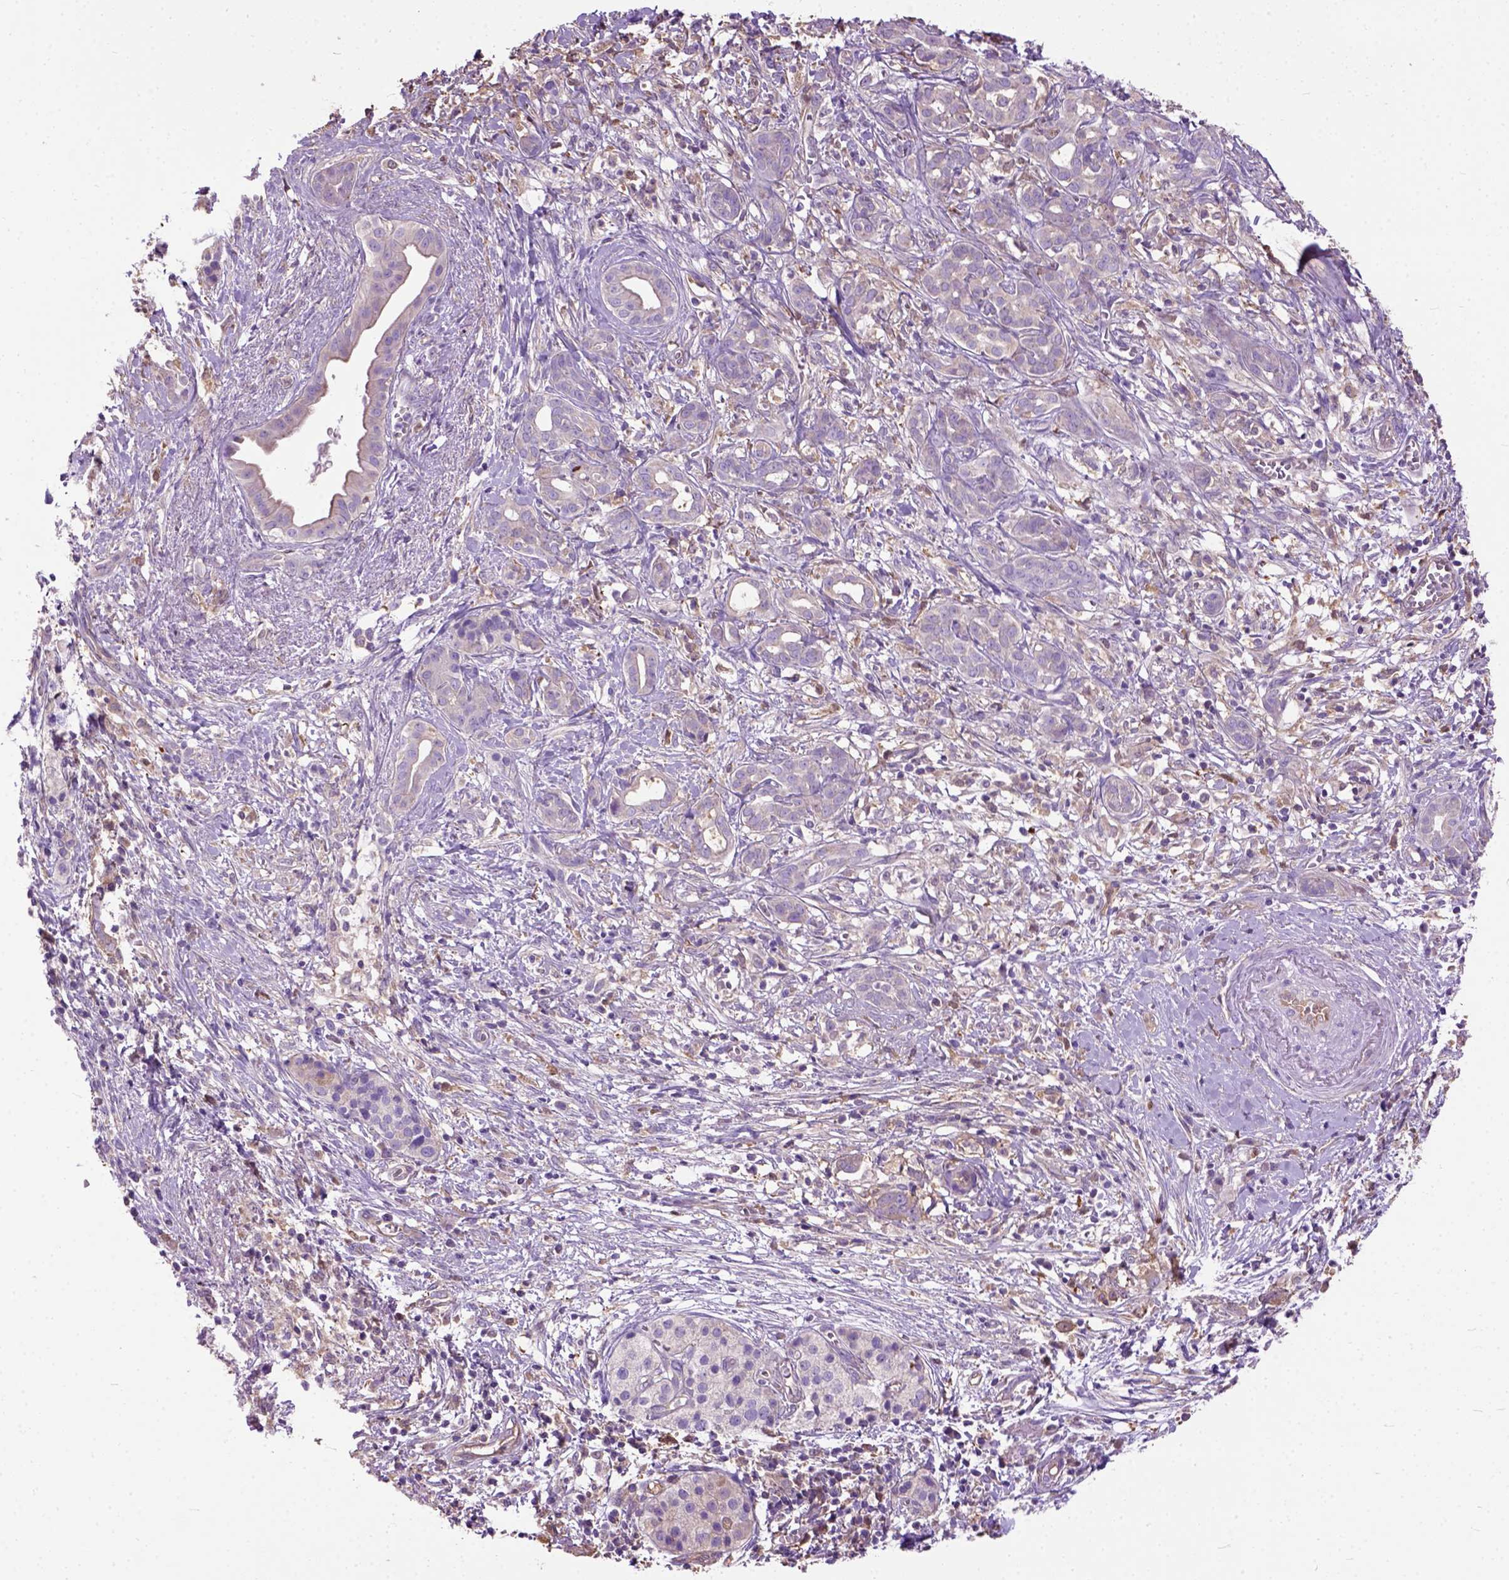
{"staining": {"intensity": "negative", "quantity": "none", "location": "none"}, "tissue": "pancreatic cancer", "cell_type": "Tumor cells", "image_type": "cancer", "snomed": [{"axis": "morphology", "description": "Adenocarcinoma, NOS"}, {"axis": "topography", "description": "Pancreas"}], "caption": "Immunohistochemical staining of human adenocarcinoma (pancreatic) displays no significant staining in tumor cells.", "gene": "SEMA4F", "patient": {"sex": "male", "age": 61}}